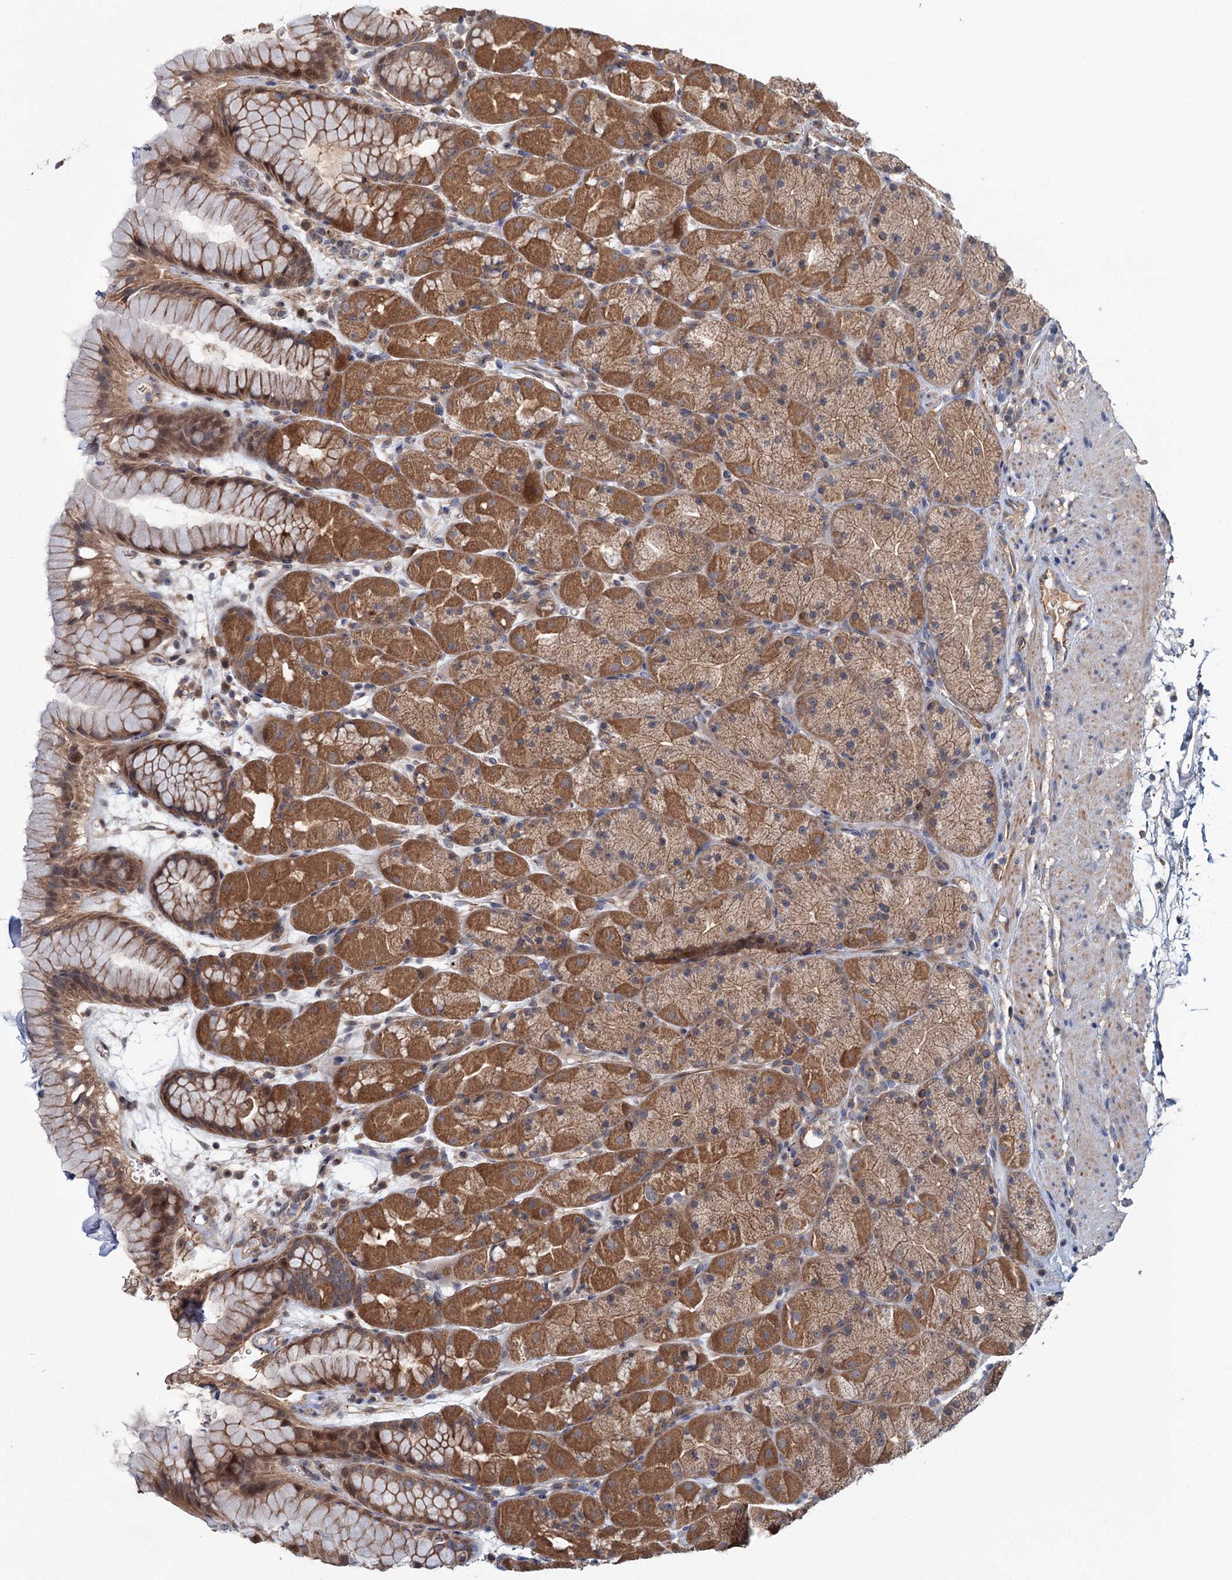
{"staining": {"intensity": "strong", "quantity": ">75%", "location": "cytoplasmic/membranous,nuclear"}, "tissue": "stomach", "cell_type": "Glandular cells", "image_type": "normal", "snomed": [{"axis": "morphology", "description": "Normal tissue, NOS"}, {"axis": "topography", "description": "Stomach, upper"}, {"axis": "topography", "description": "Stomach, lower"}], "caption": "A micrograph of stomach stained for a protein shows strong cytoplasmic/membranous,nuclear brown staining in glandular cells.", "gene": "MTRR", "patient": {"sex": "male", "age": 67}}